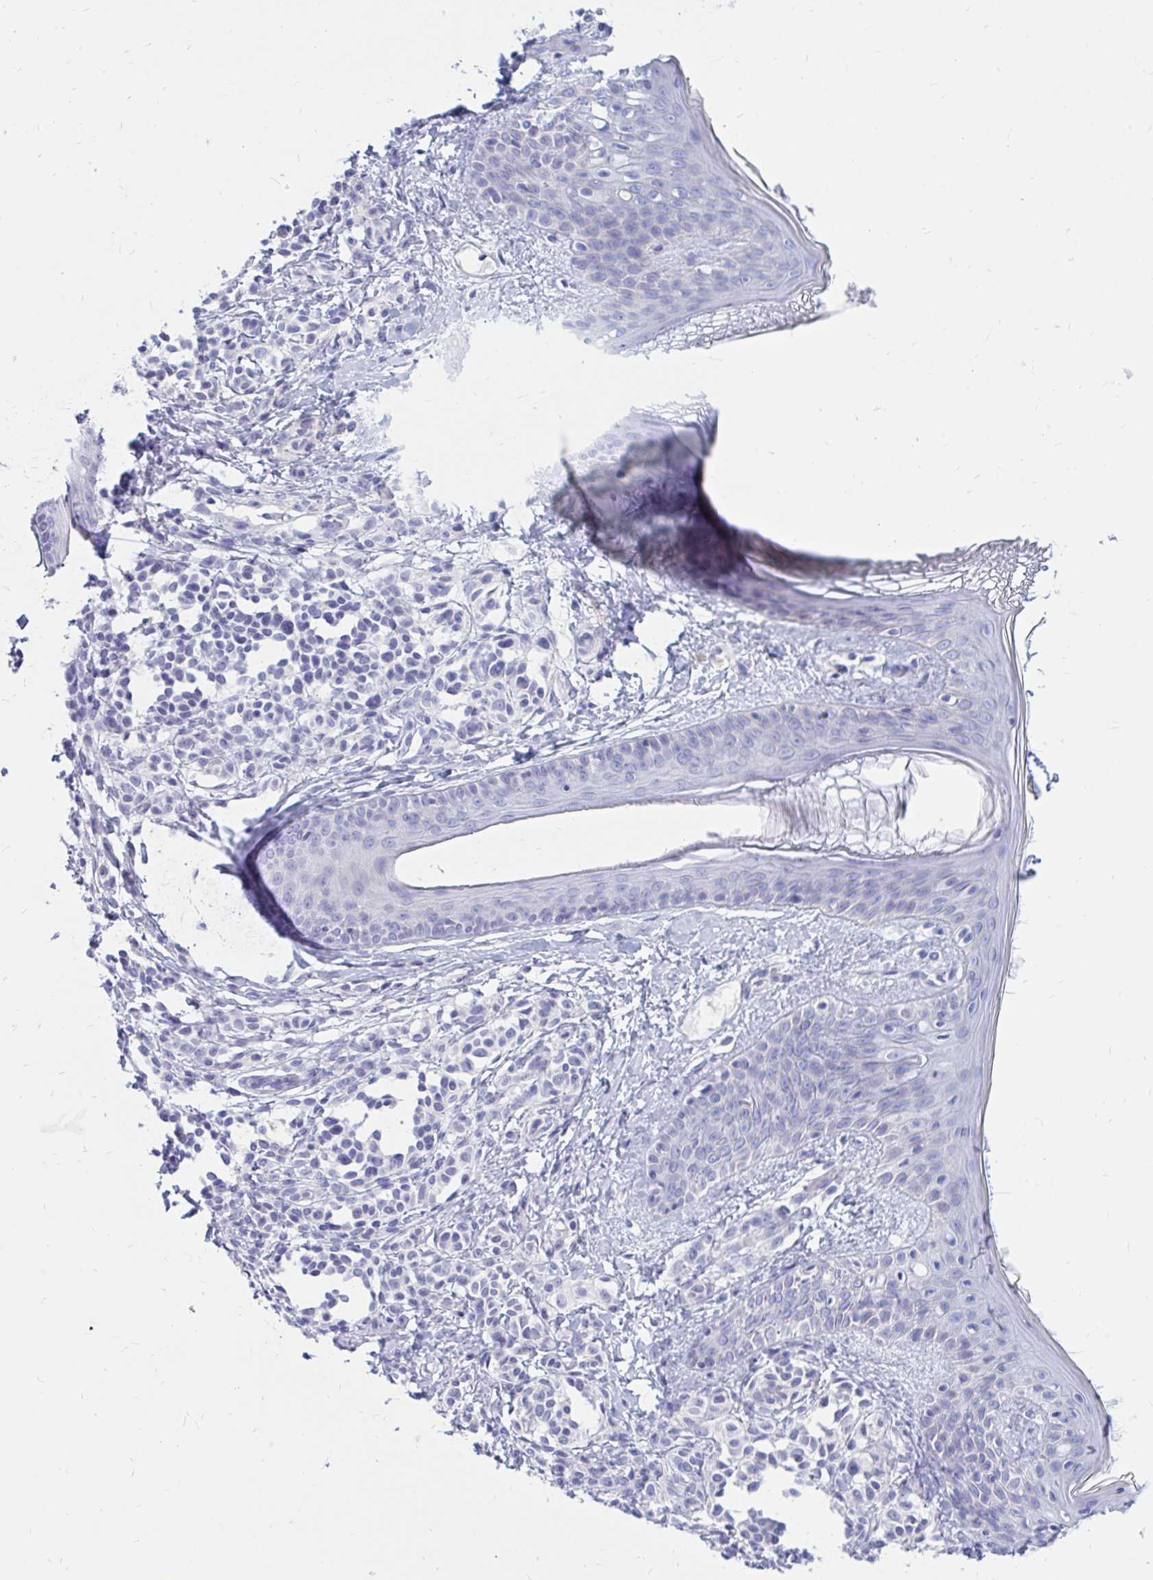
{"staining": {"intensity": "negative", "quantity": "none", "location": "none"}, "tissue": "skin", "cell_type": "Fibroblasts", "image_type": "normal", "snomed": [{"axis": "morphology", "description": "Normal tissue, NOS"}, {"axis": "topography", "description": "Skin"}], "caption": "An immunohistochemistry (IHC) photomicrograph of unremarkable skin is shown. There is no staining in fibroblasts of skin. Nuclei are stained in blue.", "gene": "IGSF5", "patient": {"sex": "male", "age": 16}}